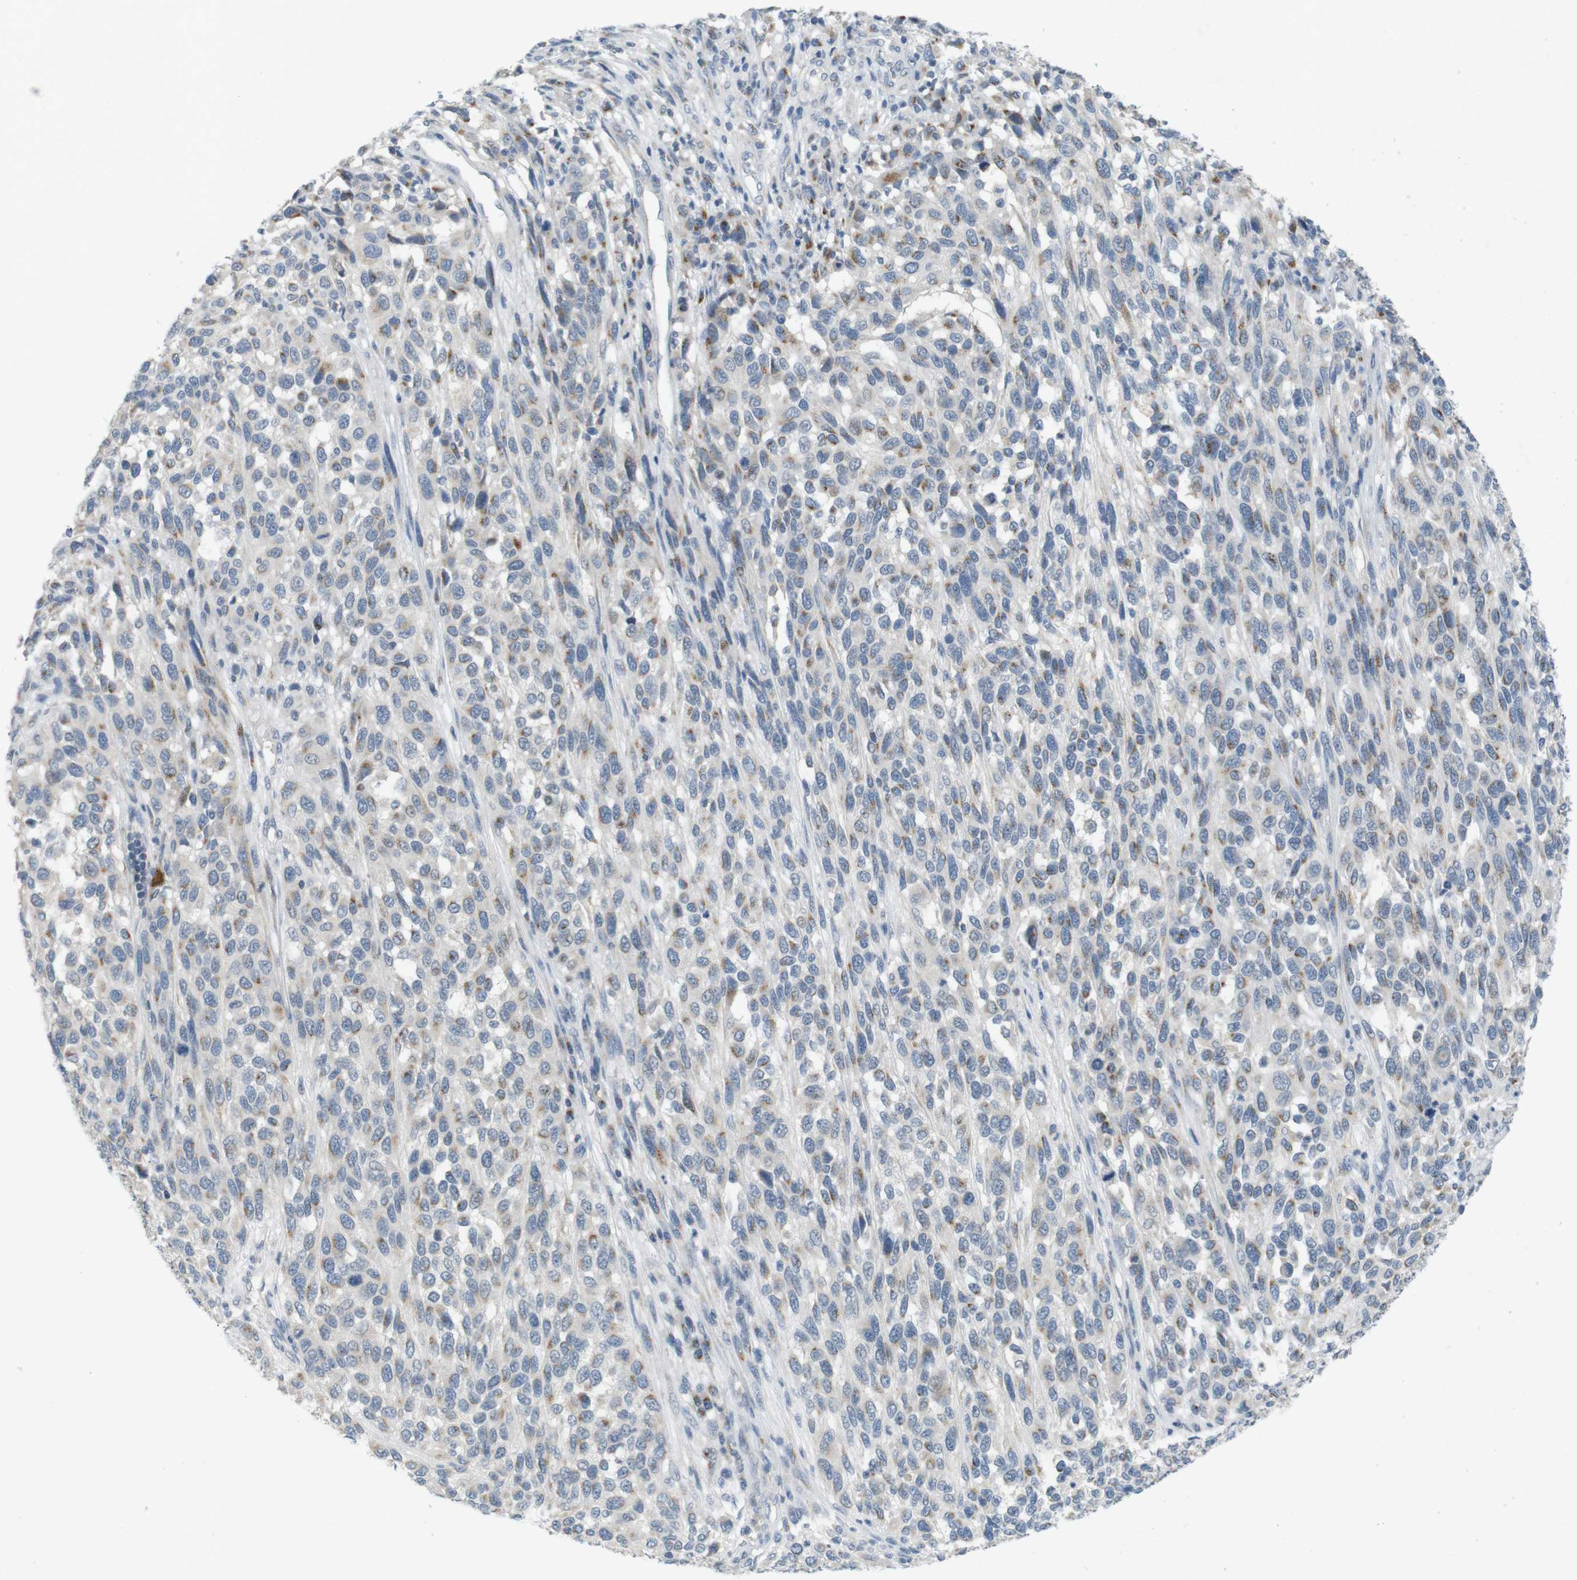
{"staining": {"intensity": "weak", "quantity": "25%-75%", "location": "cytoplasmic/membranous"}, "tissue": "melanoma", "cell_type": "Tumor cells", "image_type": "cancer", "snomed": [{"axis": "morphology", "description": "Malignant melanoma, Metastatic site"}, {"axis": "topography", "description": "Lymph node"}], "caption": "Malignant melanoma (metastatic site) stained with a protein marker reveals weak staining in tumor cells.", "gene": "YIPF3", "patient": {"sex": "male", "age": 61}}